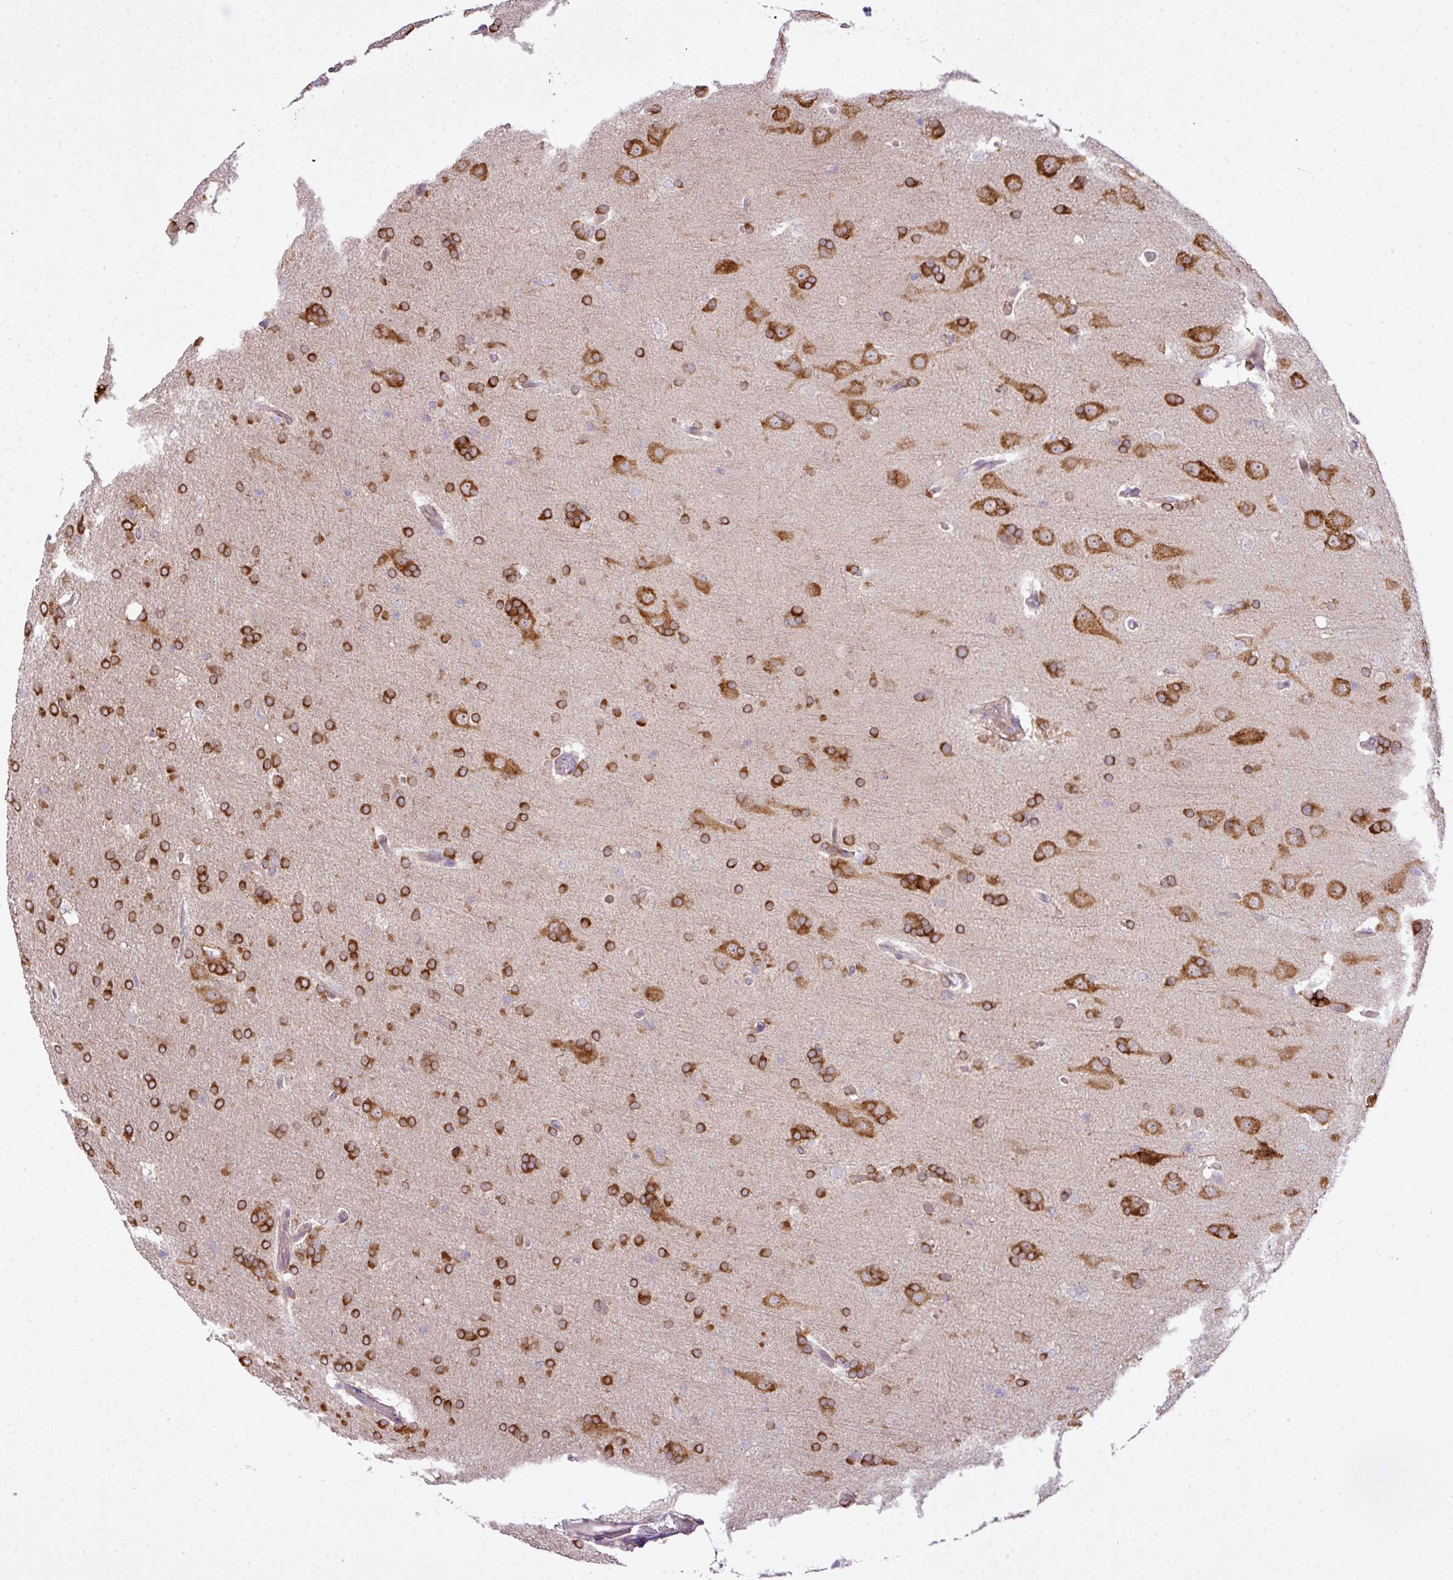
{"staining": {"intensity": "strong", "quantity": ">75%", "location": "cytoplasmic/membranous"}, "tissue": "glioma", "cell_type": "Tumor cells", "image_type": "cancer", "snomed": [{"axis": "morphology", "description": "Glioma, malignant, High grade"}, {"axis": "topography", "description": "Brain"}], "caption": "Approximately >75% of tumor cells in human malignant high-grade glioma show strong cytoplasmic/membranous protein staining as visualized by brown immunohistochemical staining.", "gene": "COX18", "patient": {"sex": "male", "age": 56}}